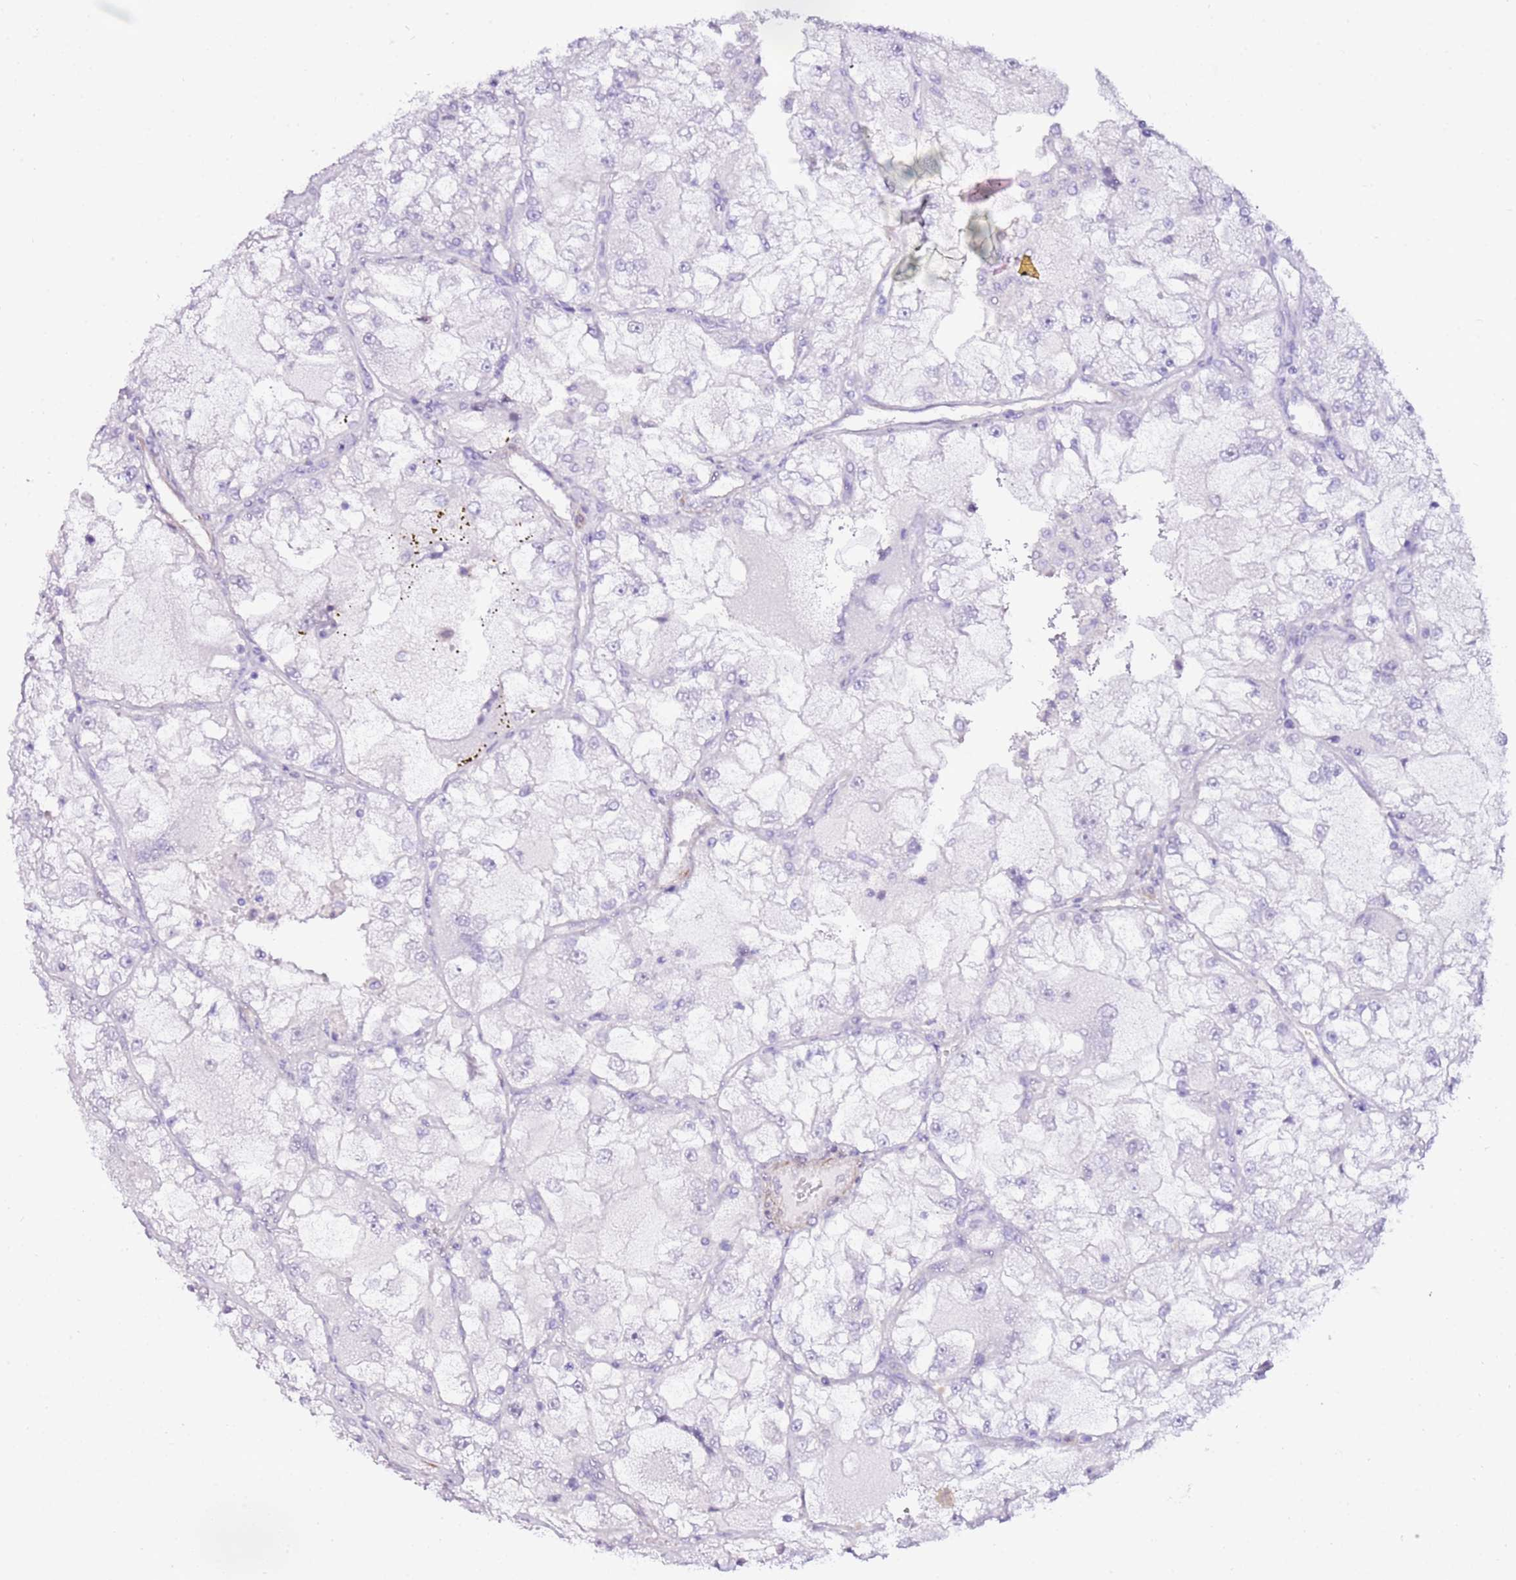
{"staining": {"intensity": "negative", "quantity": "none", "location": "none"}, "tissue": "renal cancer", "cell_type": "Tumor cells", "image_type": "cancer", "snomed": [{"axis": "morphology", "description": "Adenocarcinoma, NOS"}, {"axis": "topography", "description": "Kidney"}], "caption": "Immunohistochemical staining of renal cancer (adenocarcinoma) exhibits no significant staining in tumor cells.", "gene": "ART5", "patient": {"sex": "female", "age": 72}}